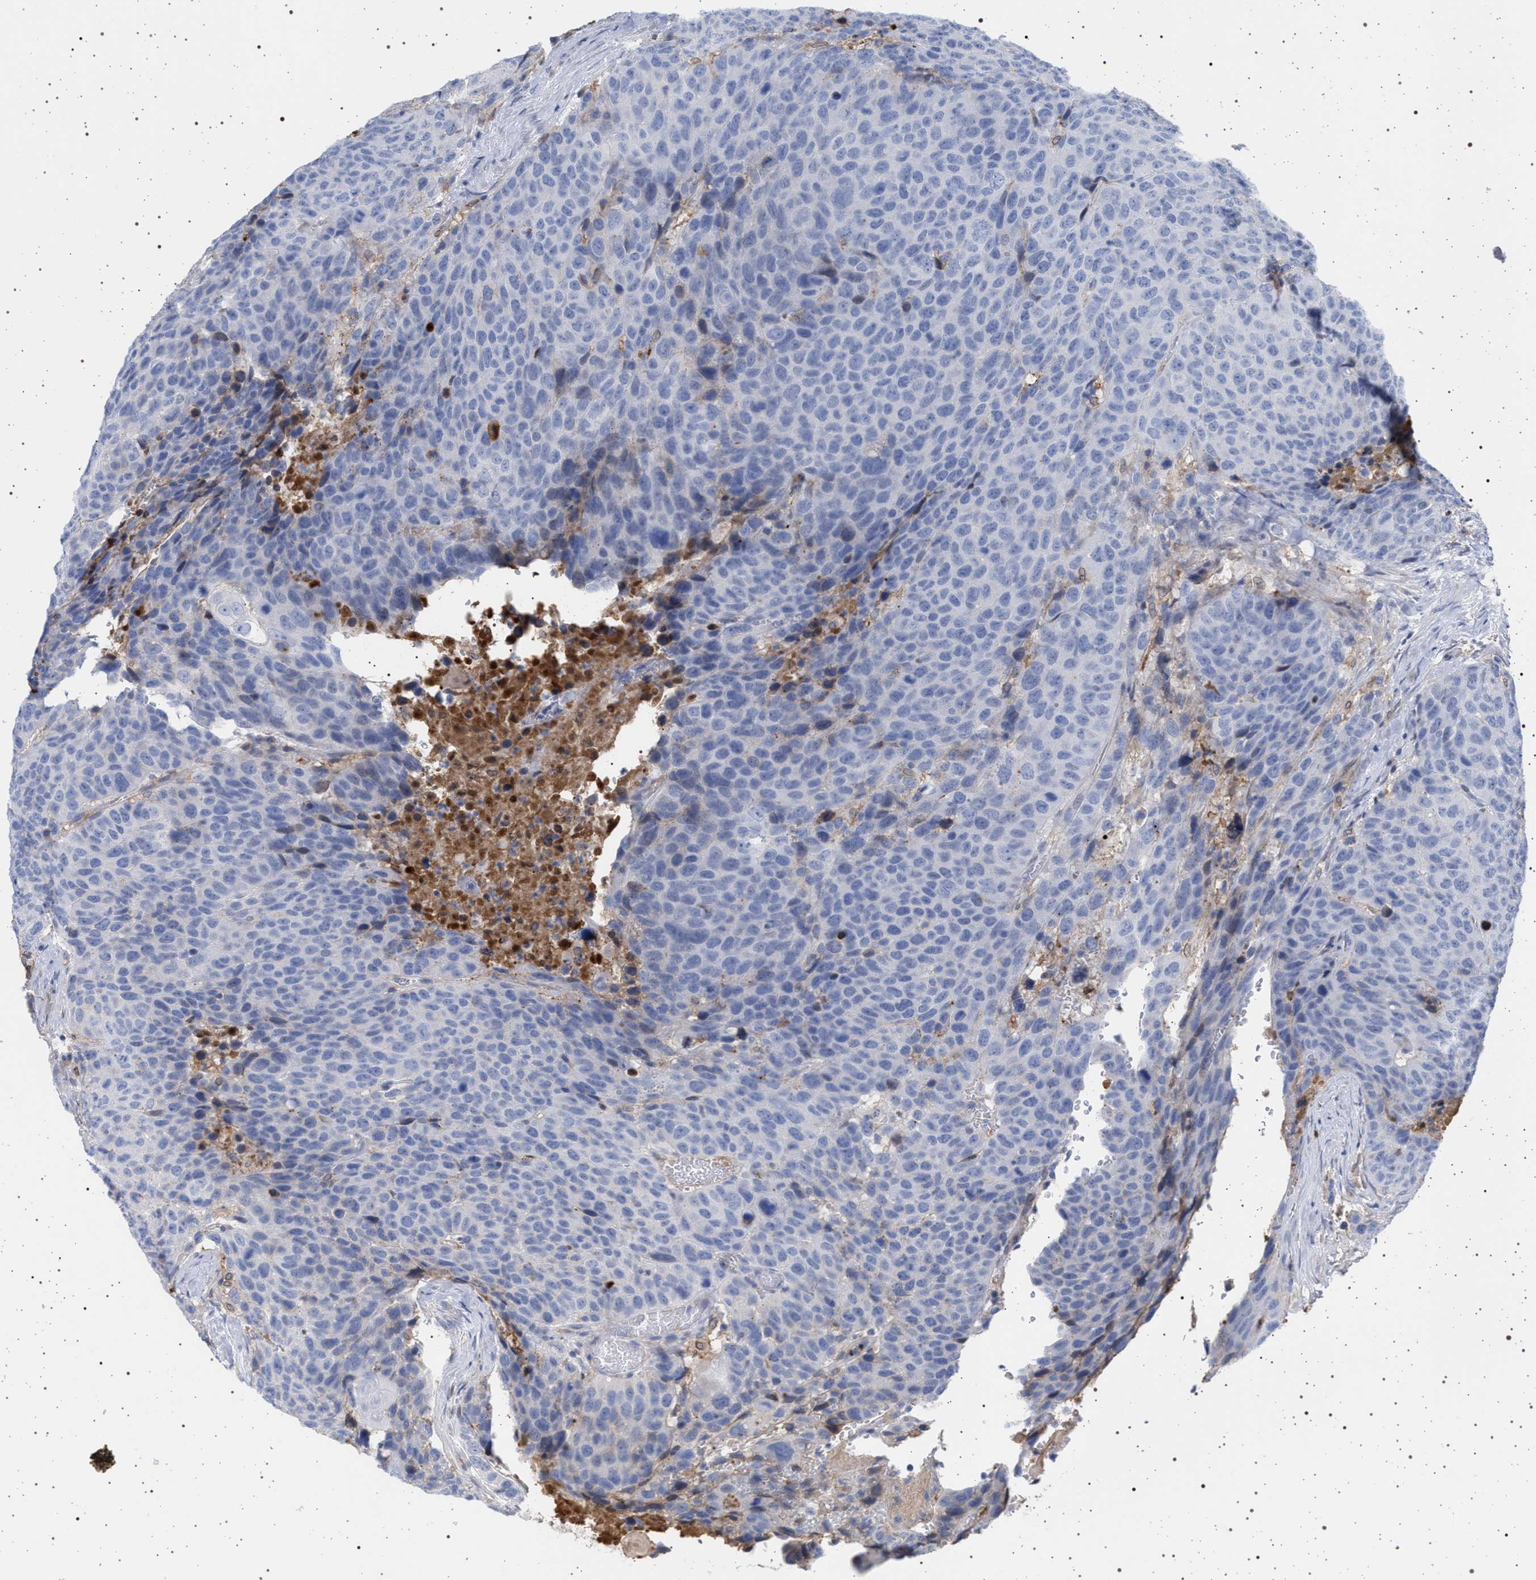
{"staining": {"intensity": "negative", "quantity": "none", "location": "none"}, "tissue": "head and neck cancer", "cell_type": "Tumor cells", "image_type": "cancer", "snomed": [{"axis": "morphology", "description": "Squamous cell carcinoma, NOS"}, {"axis": "topography", "description": "Head-Neck"}], "caption": "High power microscopy image of an immunohistochemistry image of head and neck cancer (squamous cell carcinoma), revealing no significant staining in tumor cells.", "gene": "PLG", "patient": {"sex": "male", "age": 66}}